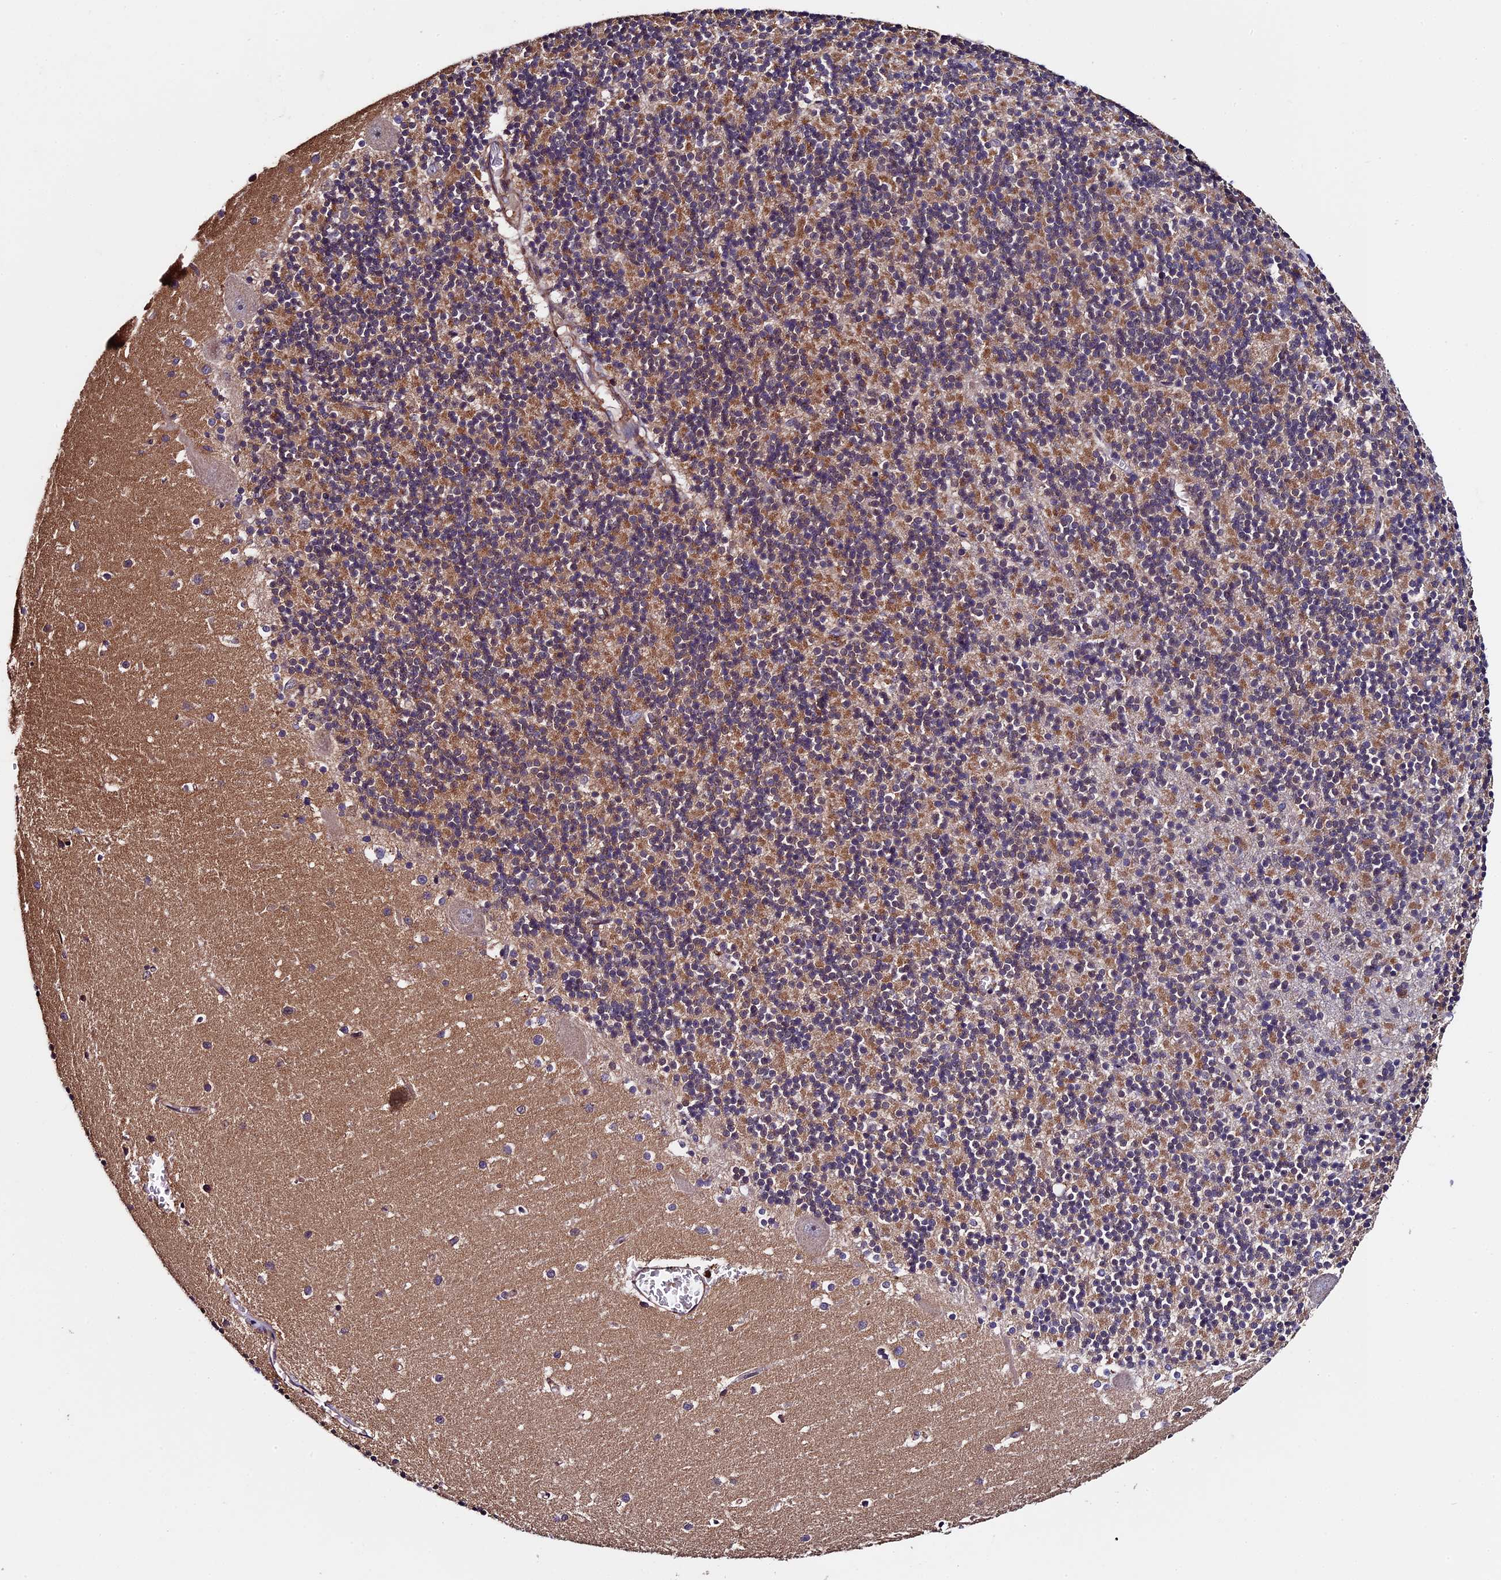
{"staining": {"intensity": "moderate", "quantity": ">75%", "location": "cytoplasmic/membranous"}, "tissue": "cerebellum", "cell_type": "Cells in granular layer", "image_type": "normal", "snomed": [{"axis": "morphology", "description": "Normal tissue, NOS"}, {"axis": "topography", "description": "Cerebellum"}], "caption": "Cerebellum stained for a protein (brown) shows moderate cytoplasmic/membranous positive expression in approximately >75% of cells in granular layer.", "gene": "SLC9A5", "patient": {"sex": "male", "age": 54}}